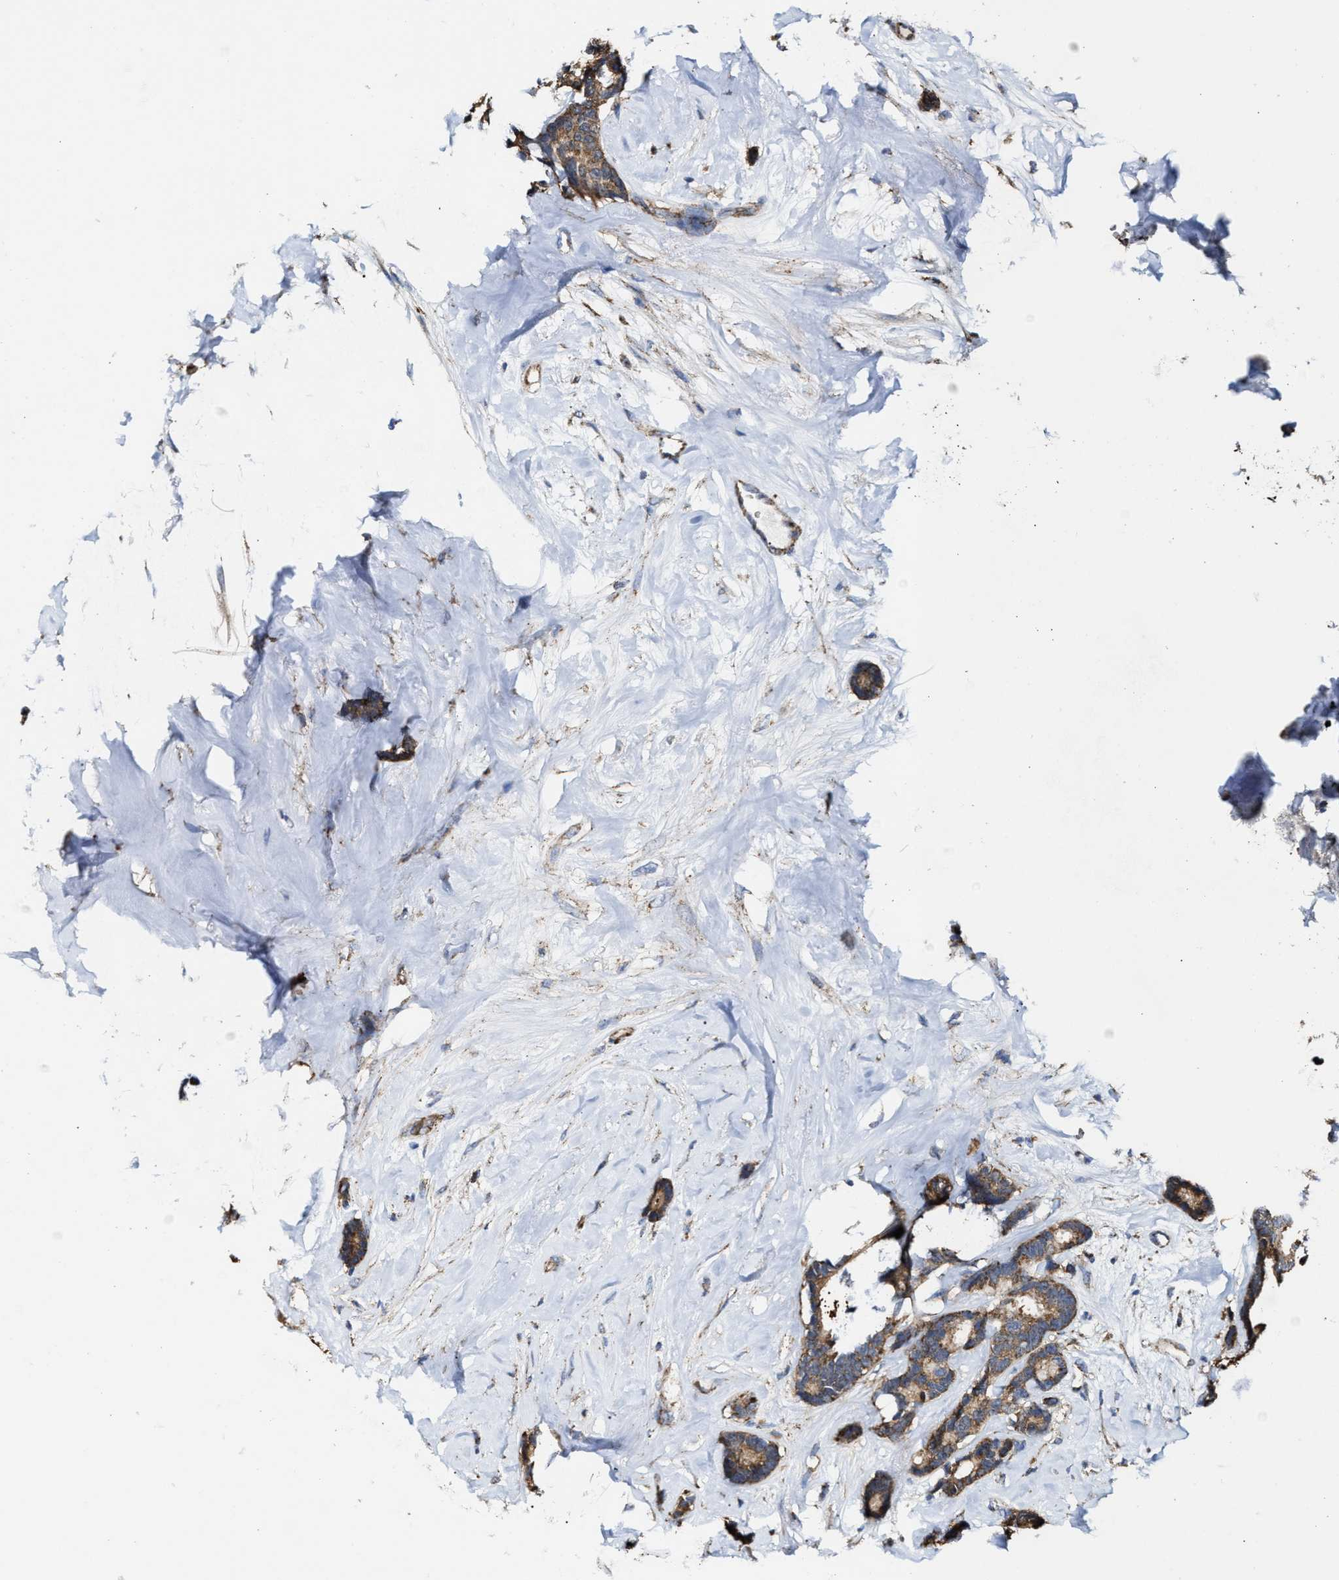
{"staining": {"intensity": "moderate", "quantity": ">75%", "location": "cytoplasmic/membranous"}, "tissue": "breast cancer", "cell_type": "Tumor cells", "image_type": "cancer", "snomed": [{"axis": "morphology", "description": "Duct carcinoma"}, {"axis": "topography", "description": "Breast"}], "caption": "Breast infiltrating ductal carcinoma stained for a protein (brown) displays moderate cytoplasmic/membranous positive positivity in approximately >75% of tumor cells.", "gene": "MECR", "patient": {"sex": "female", "age": 87}}